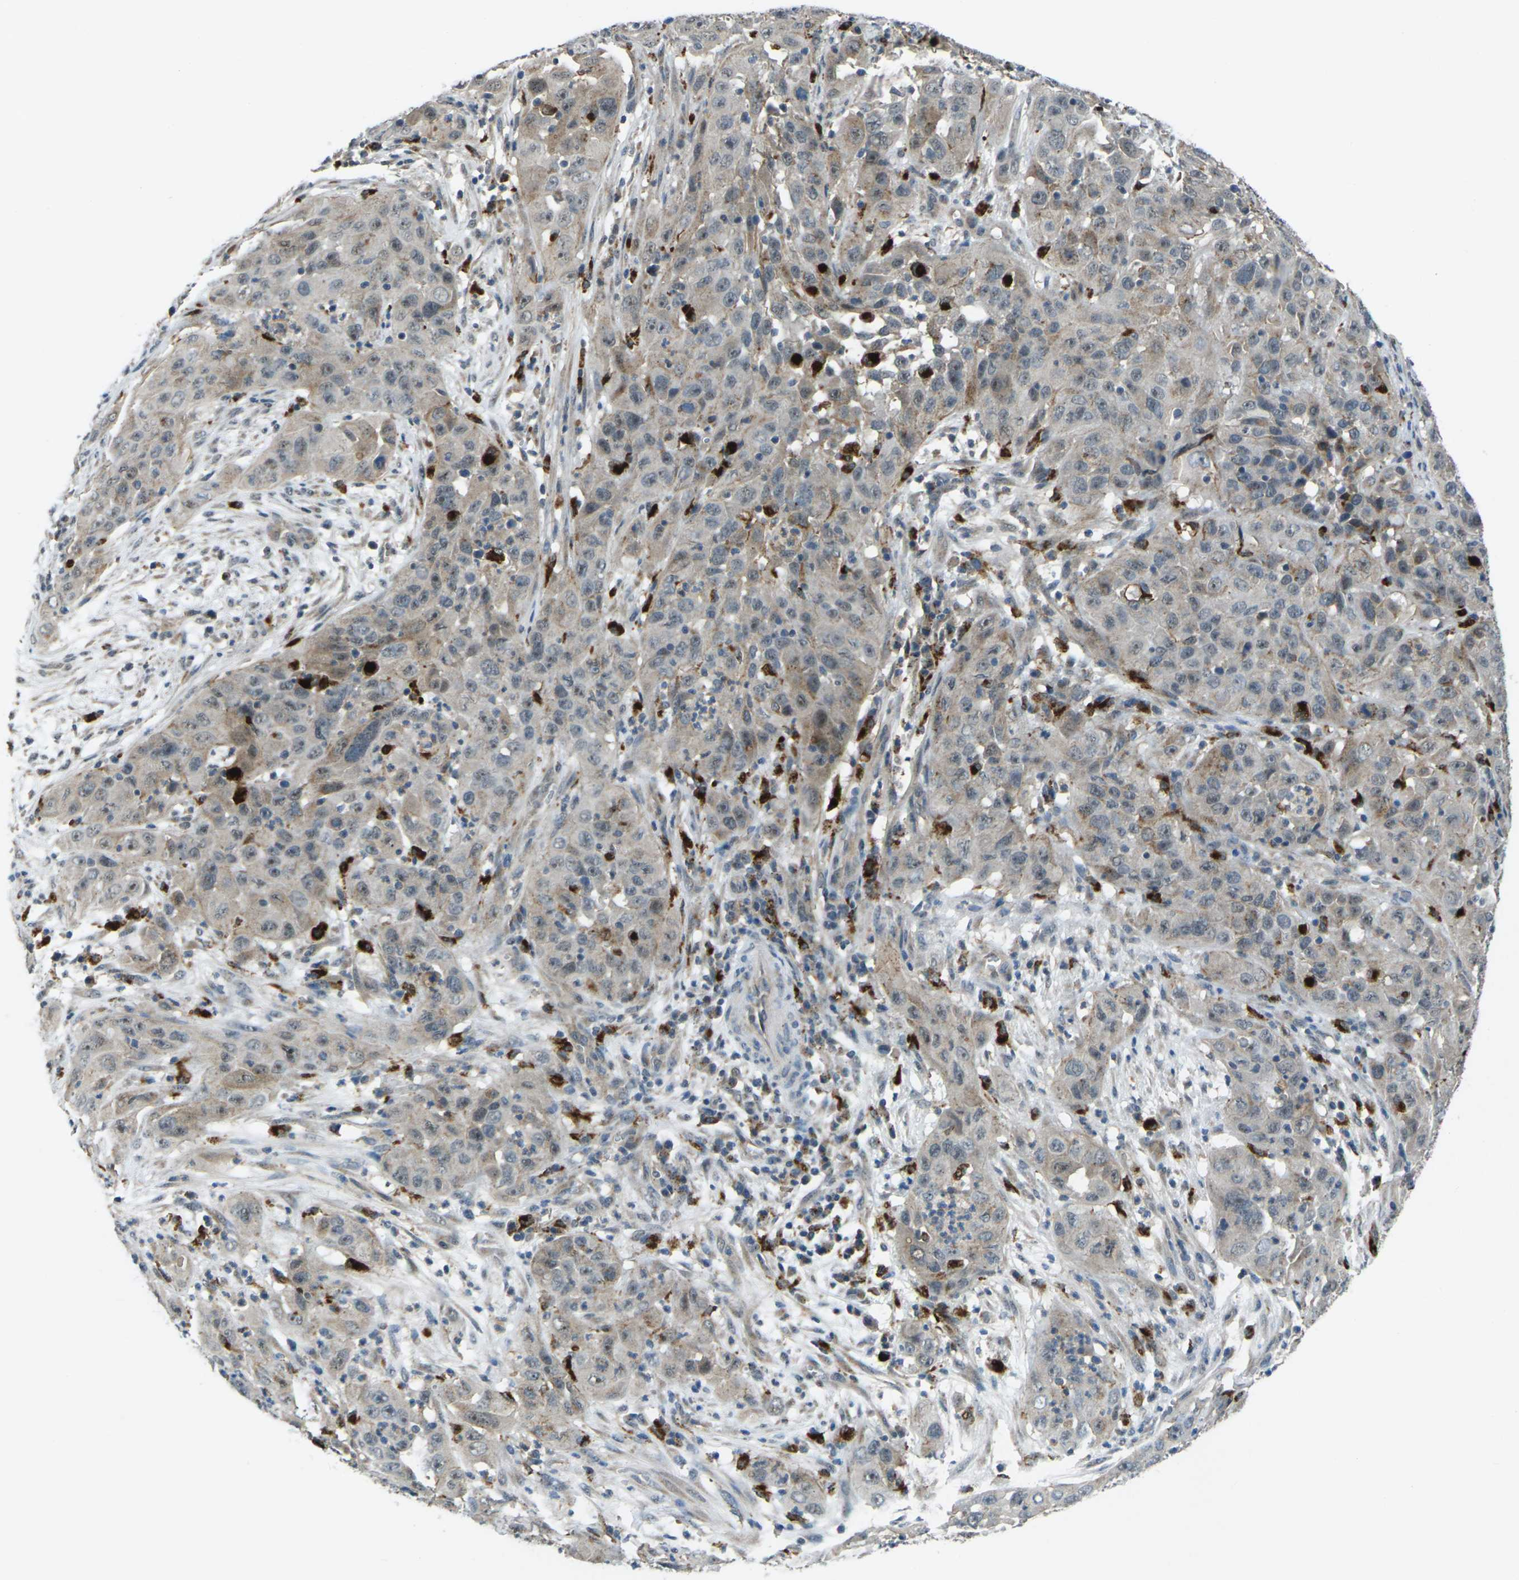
{"staining": {"intensity": "weak", "quantity": ">75%", "location": "cytoplasmic/membranous"}, "tissue": "cervical cancer", "cell_type": "Tumor cells", "image_type": "cancer", "snomed": [{"axis": "morphology", "description": "Squamous cell carcinoma, NOS"}, {"axis": "topography", "description": "Cervix"}], "caption": "A histopathology image of human cervical cancer (squamous cell carcinoma) stained for a protein demonstrates weak cytoplasmic/membranous brown staining in tumor cells.", "gene": "SLC31A2", "patient": {"sex": "female", "age": 32}}